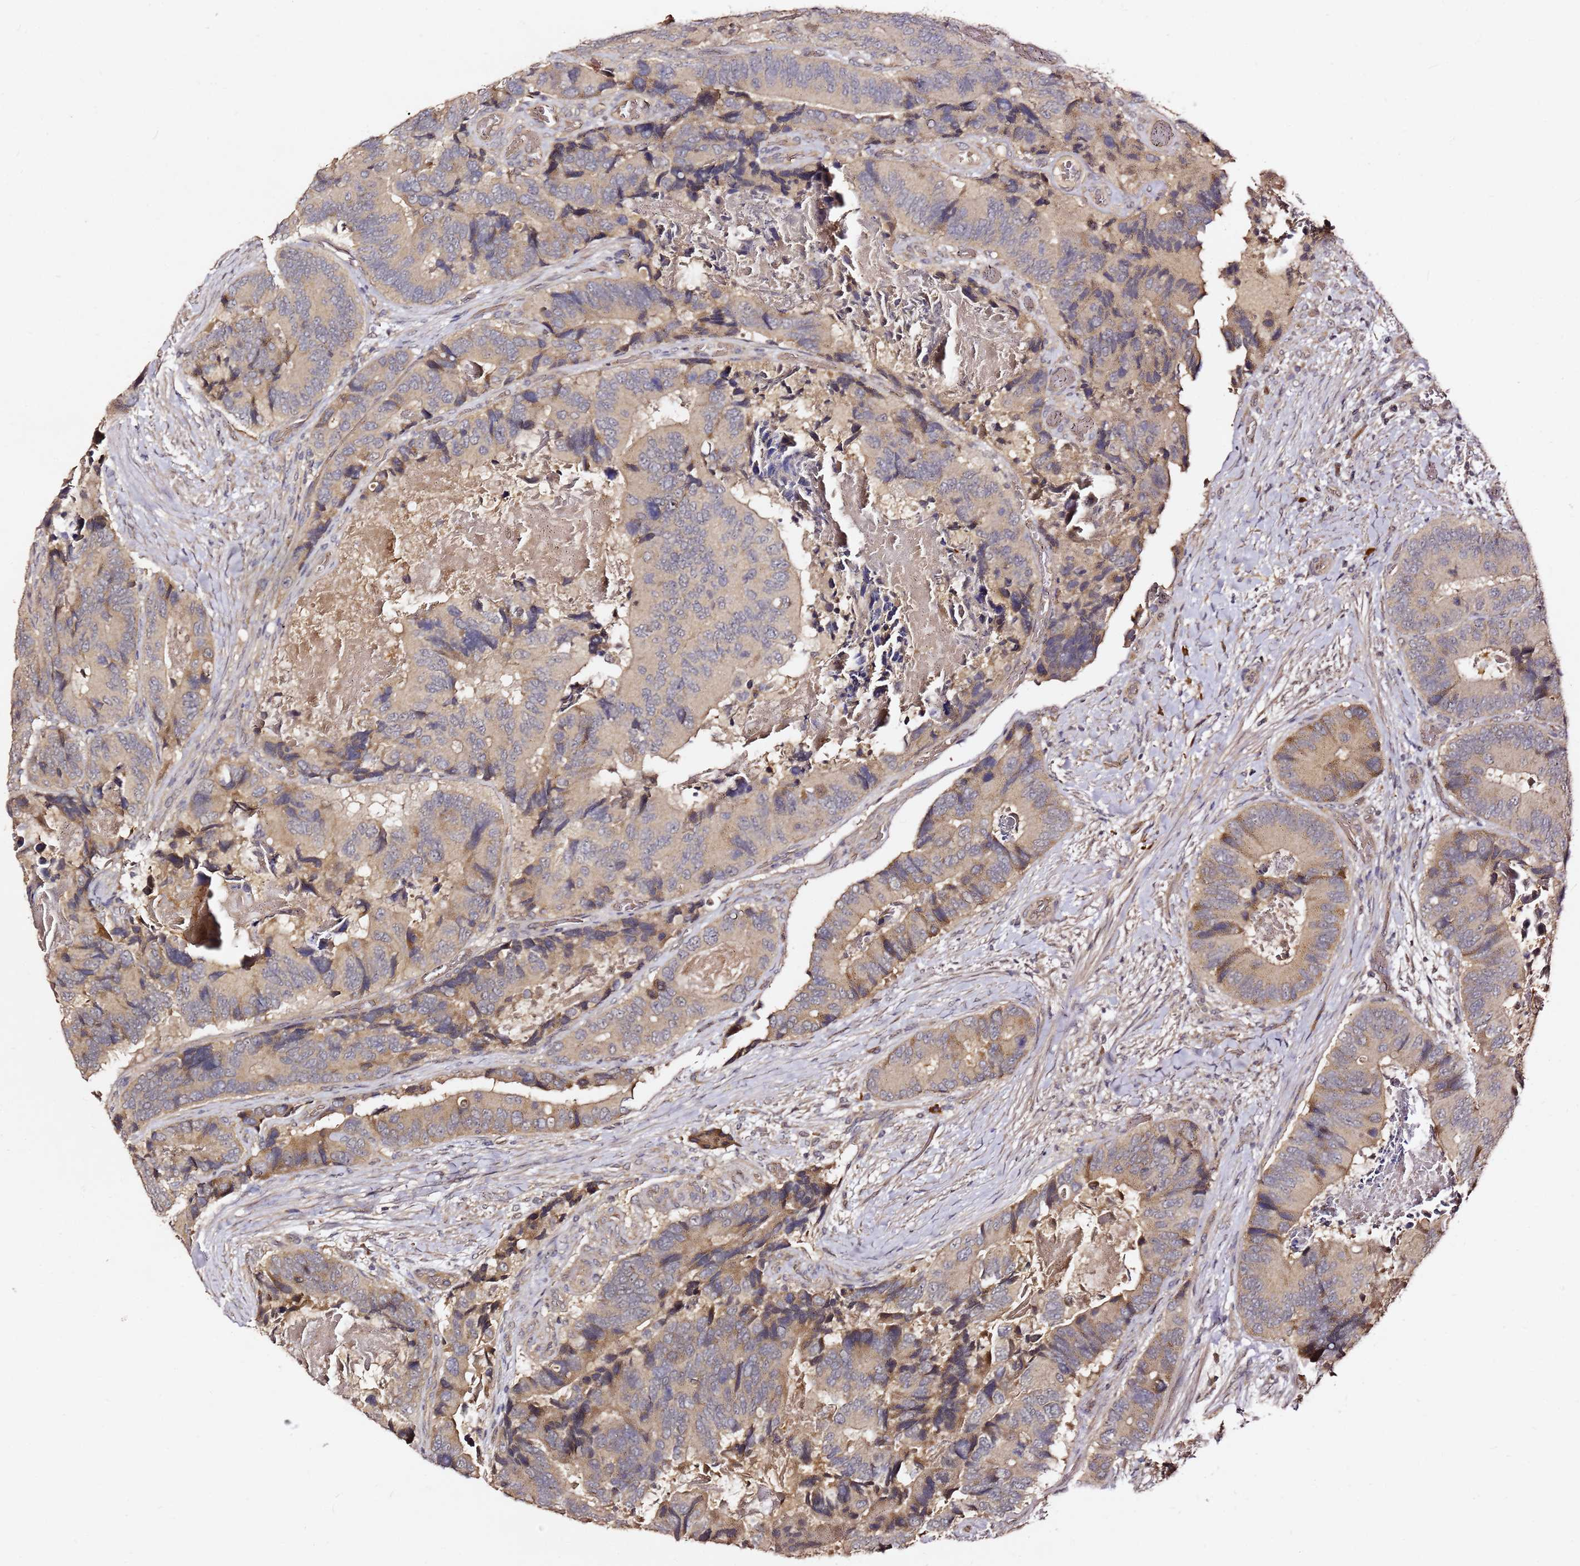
{"staining": {"intensity": "weak", "quantity": "25%-75%", "location": "cytoplasmic/membranous"}, "tissue": "colorectal cancer", "cell_type": "Tumor cells", "image_type": "cancer", "snomed": [{"axis": "morphology", "description": "Adenocarcinoma, NOS"}, {"axis": "topography", "description": "Colon"}], "caption": "Immunohistochemistry of colorectal cancer displays low levels of weak cytoplasmic/membranous expression in approximately 25%-75% of tumor cells.", "gene": "C6orf136", "patient": {"sex": "male", "age": 84}}